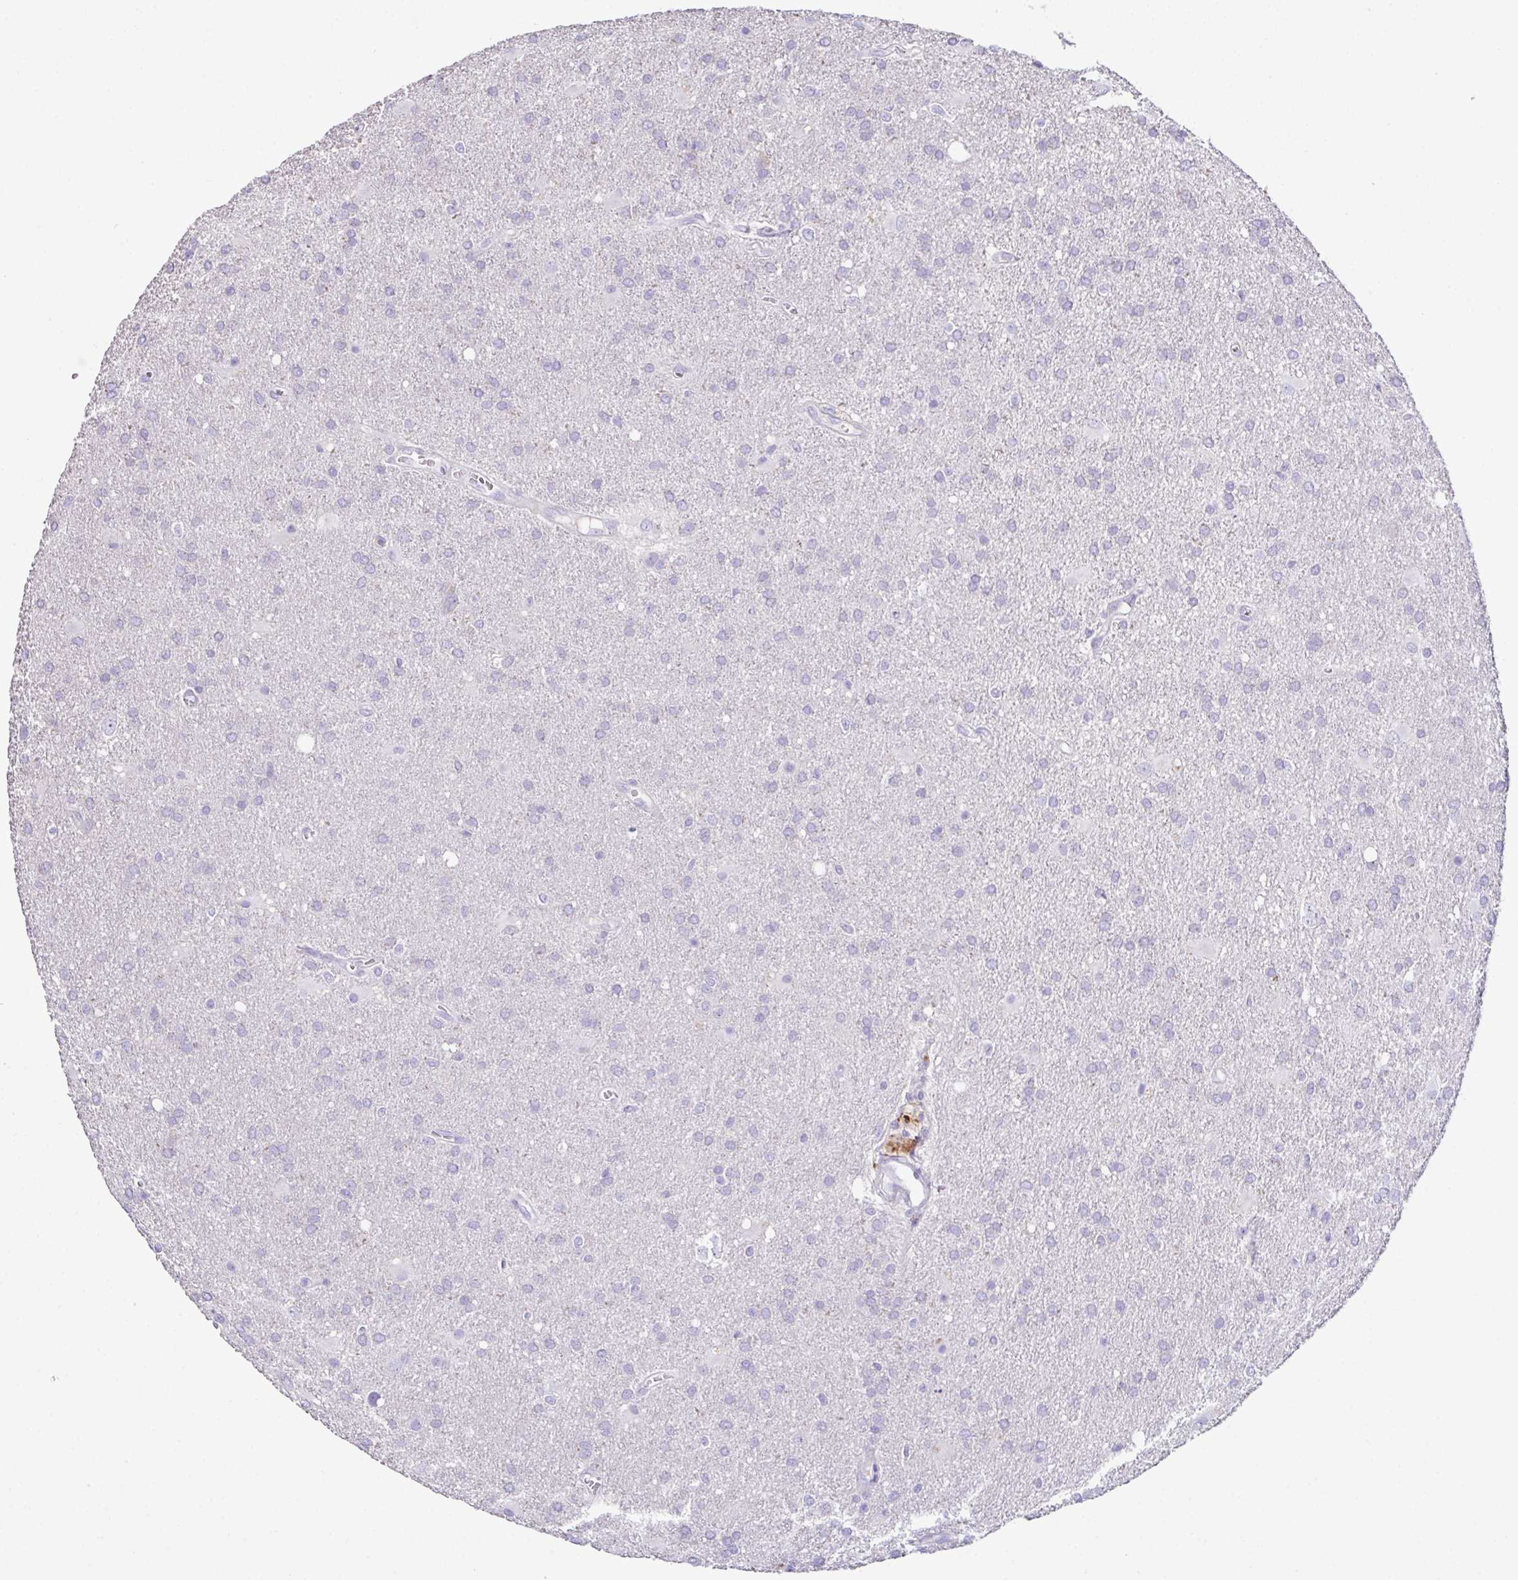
{"staining": {"intensity": "negative", "quantity": "none", "location": "none"}, "tissue": "glioma", "cell_type": "Tumor cells", "image_type": "cancer", "snomed": [{"axis": "morphology", "description": "Glioma, malignant, Low grade"}, {"axis": "topography", "description": "Brain"}], "caption": "Photomicrograph shows no significant protein staining in tumor cells of glioma. Brightfield microscopy of immunohistochemistry stained with DAB (3,3'-diaminobenzidine) (brown) and hematoxylin (blue), captured at high magnification.", "gene": "MARCO", "patient": {"sex": "male", "age": 66}}